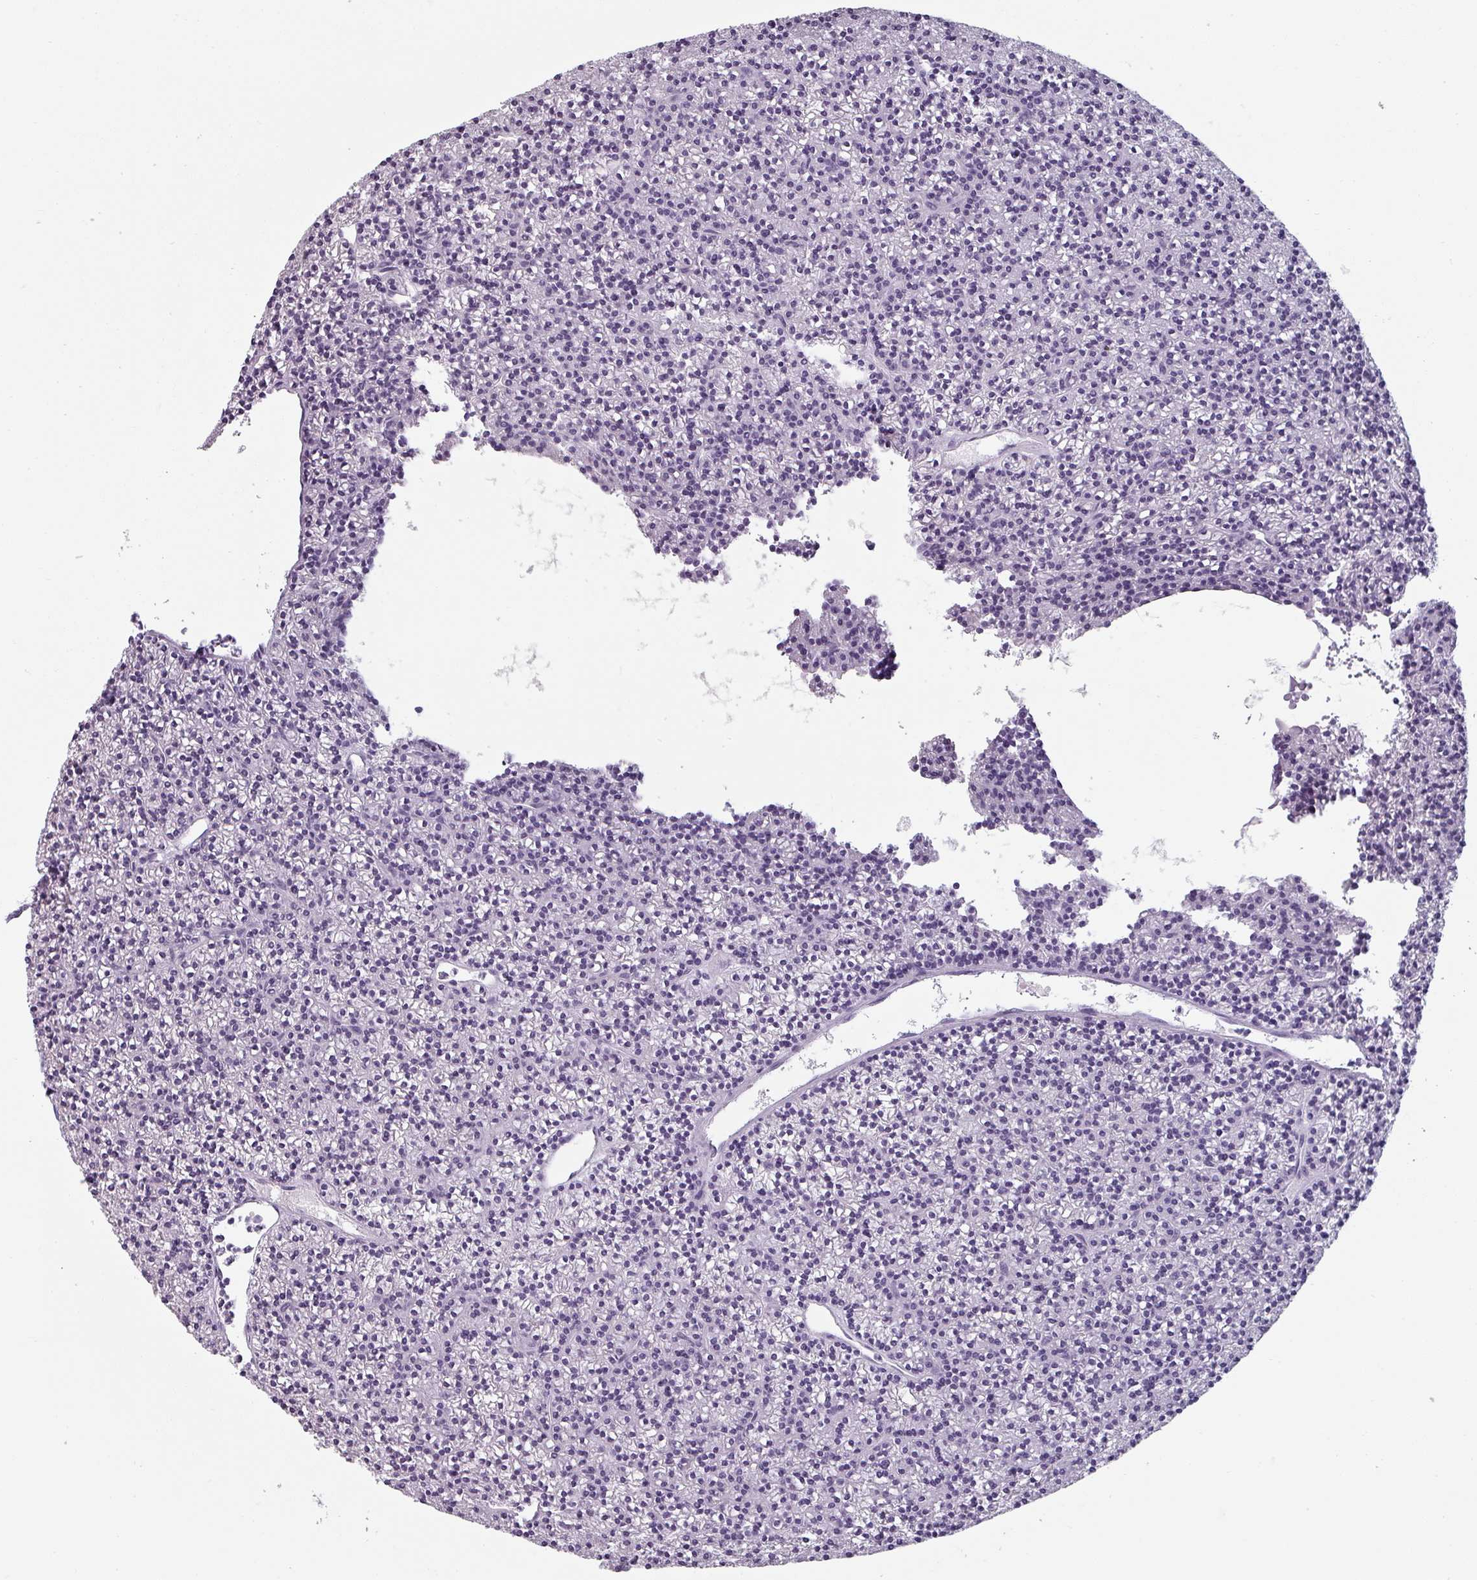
{"staining": {"intensity": "negative", "quantity": "none", "location": "none"}, "tissue": "parathyroid gland", "cell_type": "Glandular cells", "image_type": "normal", "snomed": [{"axis": "morphology", "description": "Normal tissue, NOS"}, {"axis": "topography", "description": "Parathyroid gland"}], "caption": "An immunohistochemistry (IHC) image of unremarkable parathyroid gland is shown. There is no staining in glandular cells of parathyroid gland.", "gene": "SFTPA1", "patient": {"sex": "female", "age": 45}}